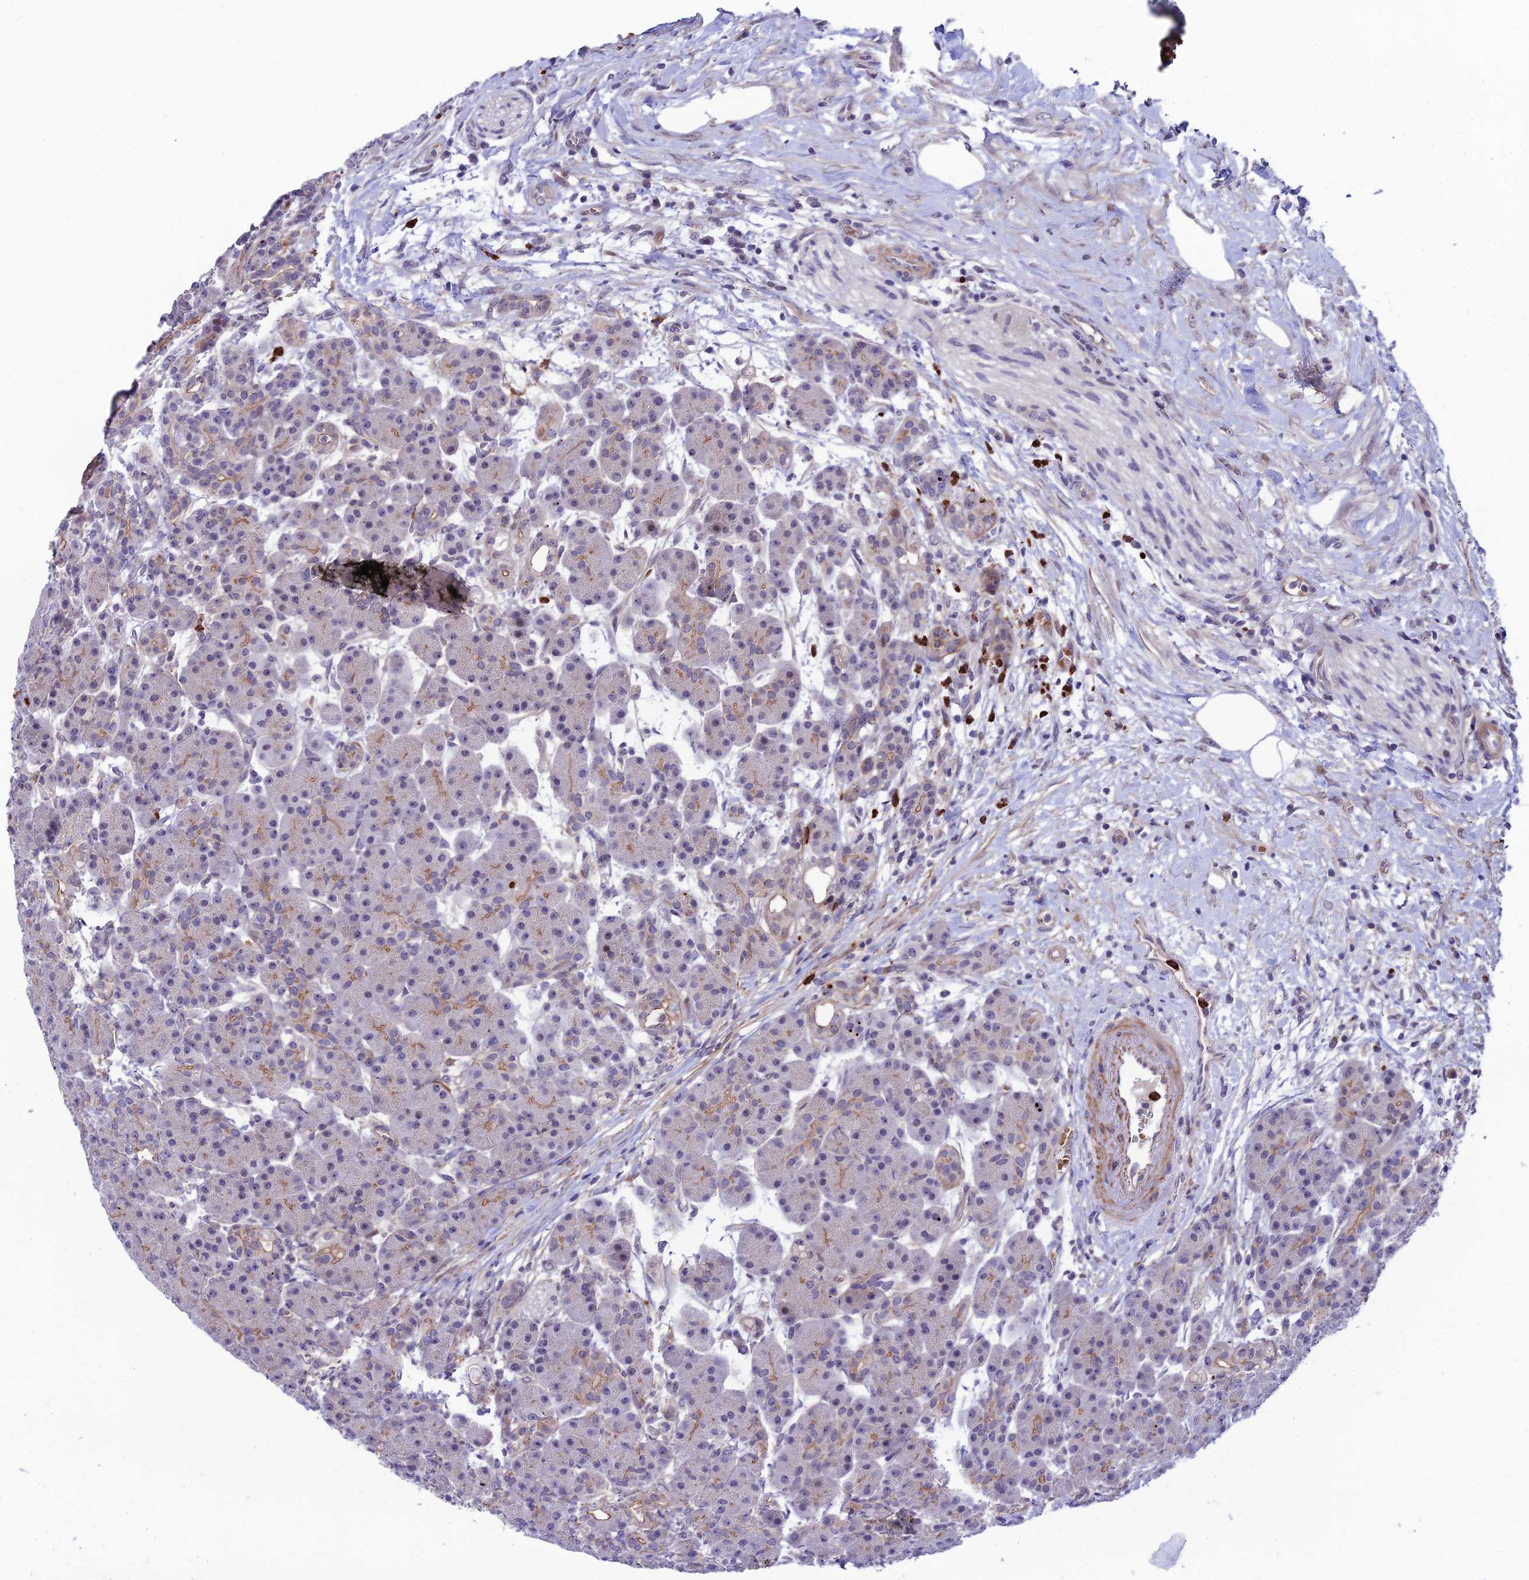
{"staining": {"intensity": "moderate", "quantity": "<25%", "location": "cytoplasmic/membranous"}, "tissue": "pancreas", "cell_type": "Exocrine glandular cells", "image_type": "normal", "snomed": [{"axis": "morphology", "description": "Normal tissue, NOS"}, {"axis": "topography", "description": "Pancreas"}], "caption": "This micrograph shows immunohistochemistry staining of unremarkable human pancreas, with low moderate cytoplasmic/membranous positivity in about <25% of exocrine glandular cells.", "gene": "COL6A6", "patient": {"sex": "male", "age": 63}}